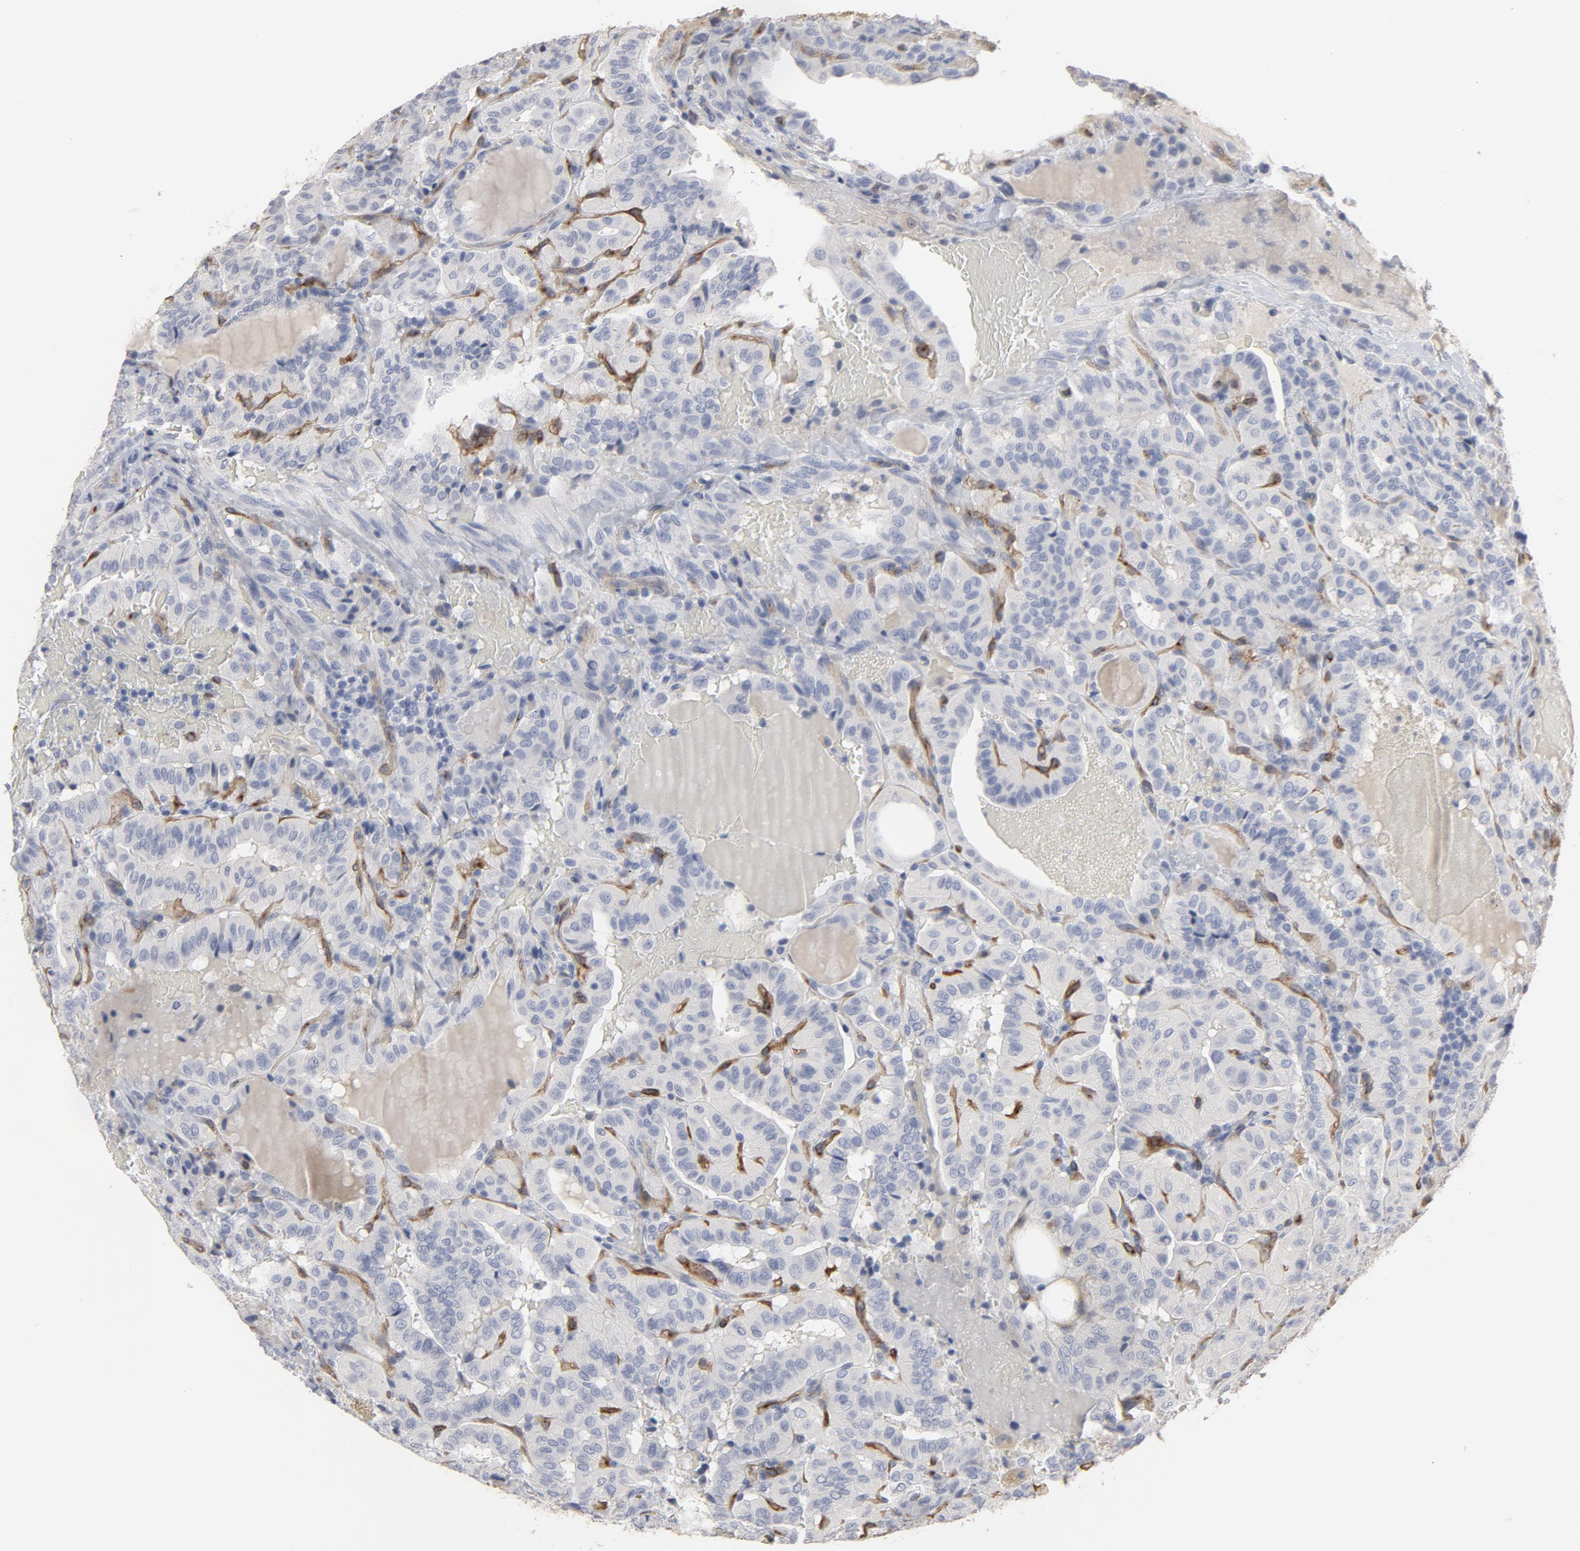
{"staining": {"intensity": "negative", "quantity": "none", "location": "none"}, "tissue": "thyroid cancer", "cell_type": "Tumor cells", "image_type": "cancer", "snomed": [{"axis": "morphology", "description": "Papillary adenocarcinoma, NOS"}, {"axis": "topography", "description": "Thyroid gland"}], "caption": "DAB (3,3'-diaminobenzidine) immunohistochemical staining of thyroid cancer (papillary adenocarcinoma) shows no significant expression in tumor cells.", "gene": "KDR", "patient": {"sex": "male", "age": 77}}